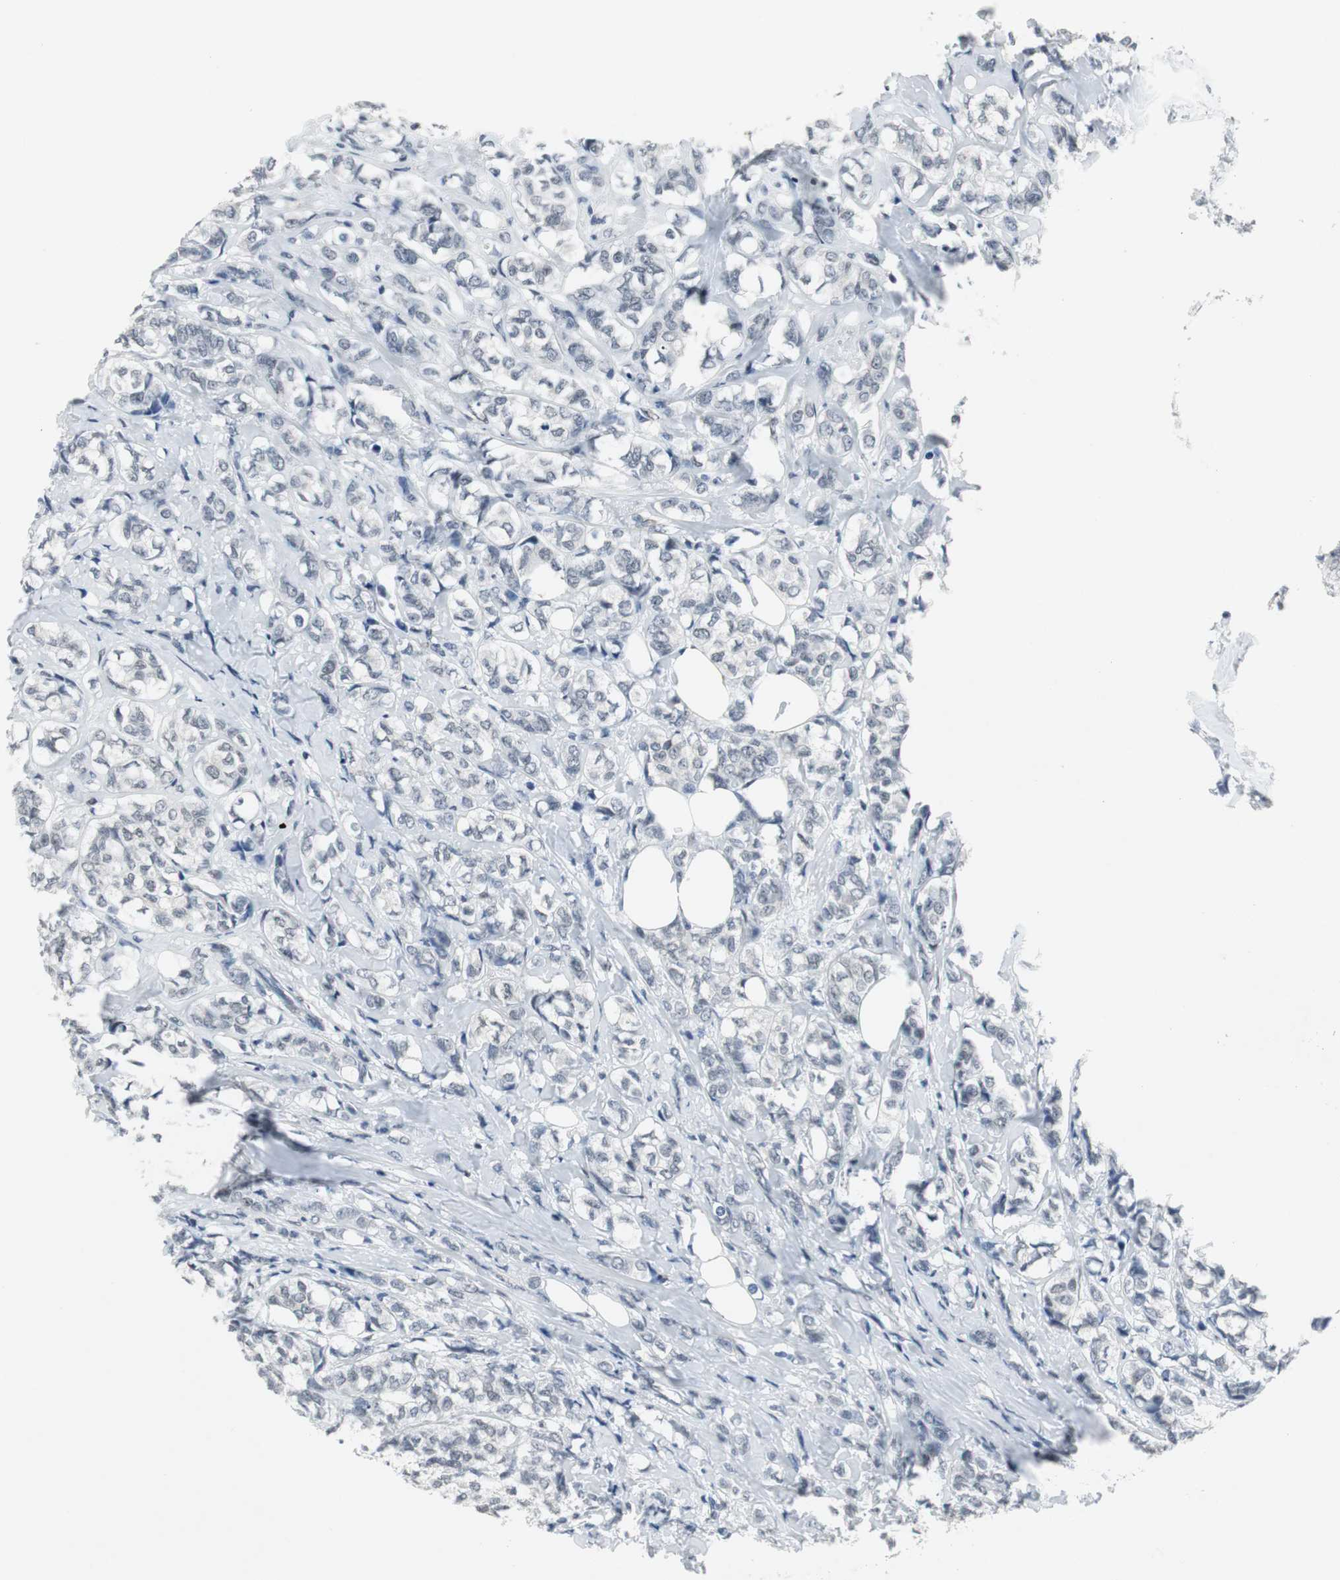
{"staining": {"intensity": "negative", "quantity": "none", "location": "none"}, "tissue": "breast cancer", "cell_type": "Tumor cells", "image_type": "cancer", "snomed": [{"axis": "morphology", "description": "Lobular carcinoma"}, {"axis": "topography", "description": "Breast"}], "caption": "The image demonstrates no significant staining in tumor cells of breast cancer (lobular carcinoma).", "gene": "ELK1", "patient": {"sex": "female", "age": 60}}